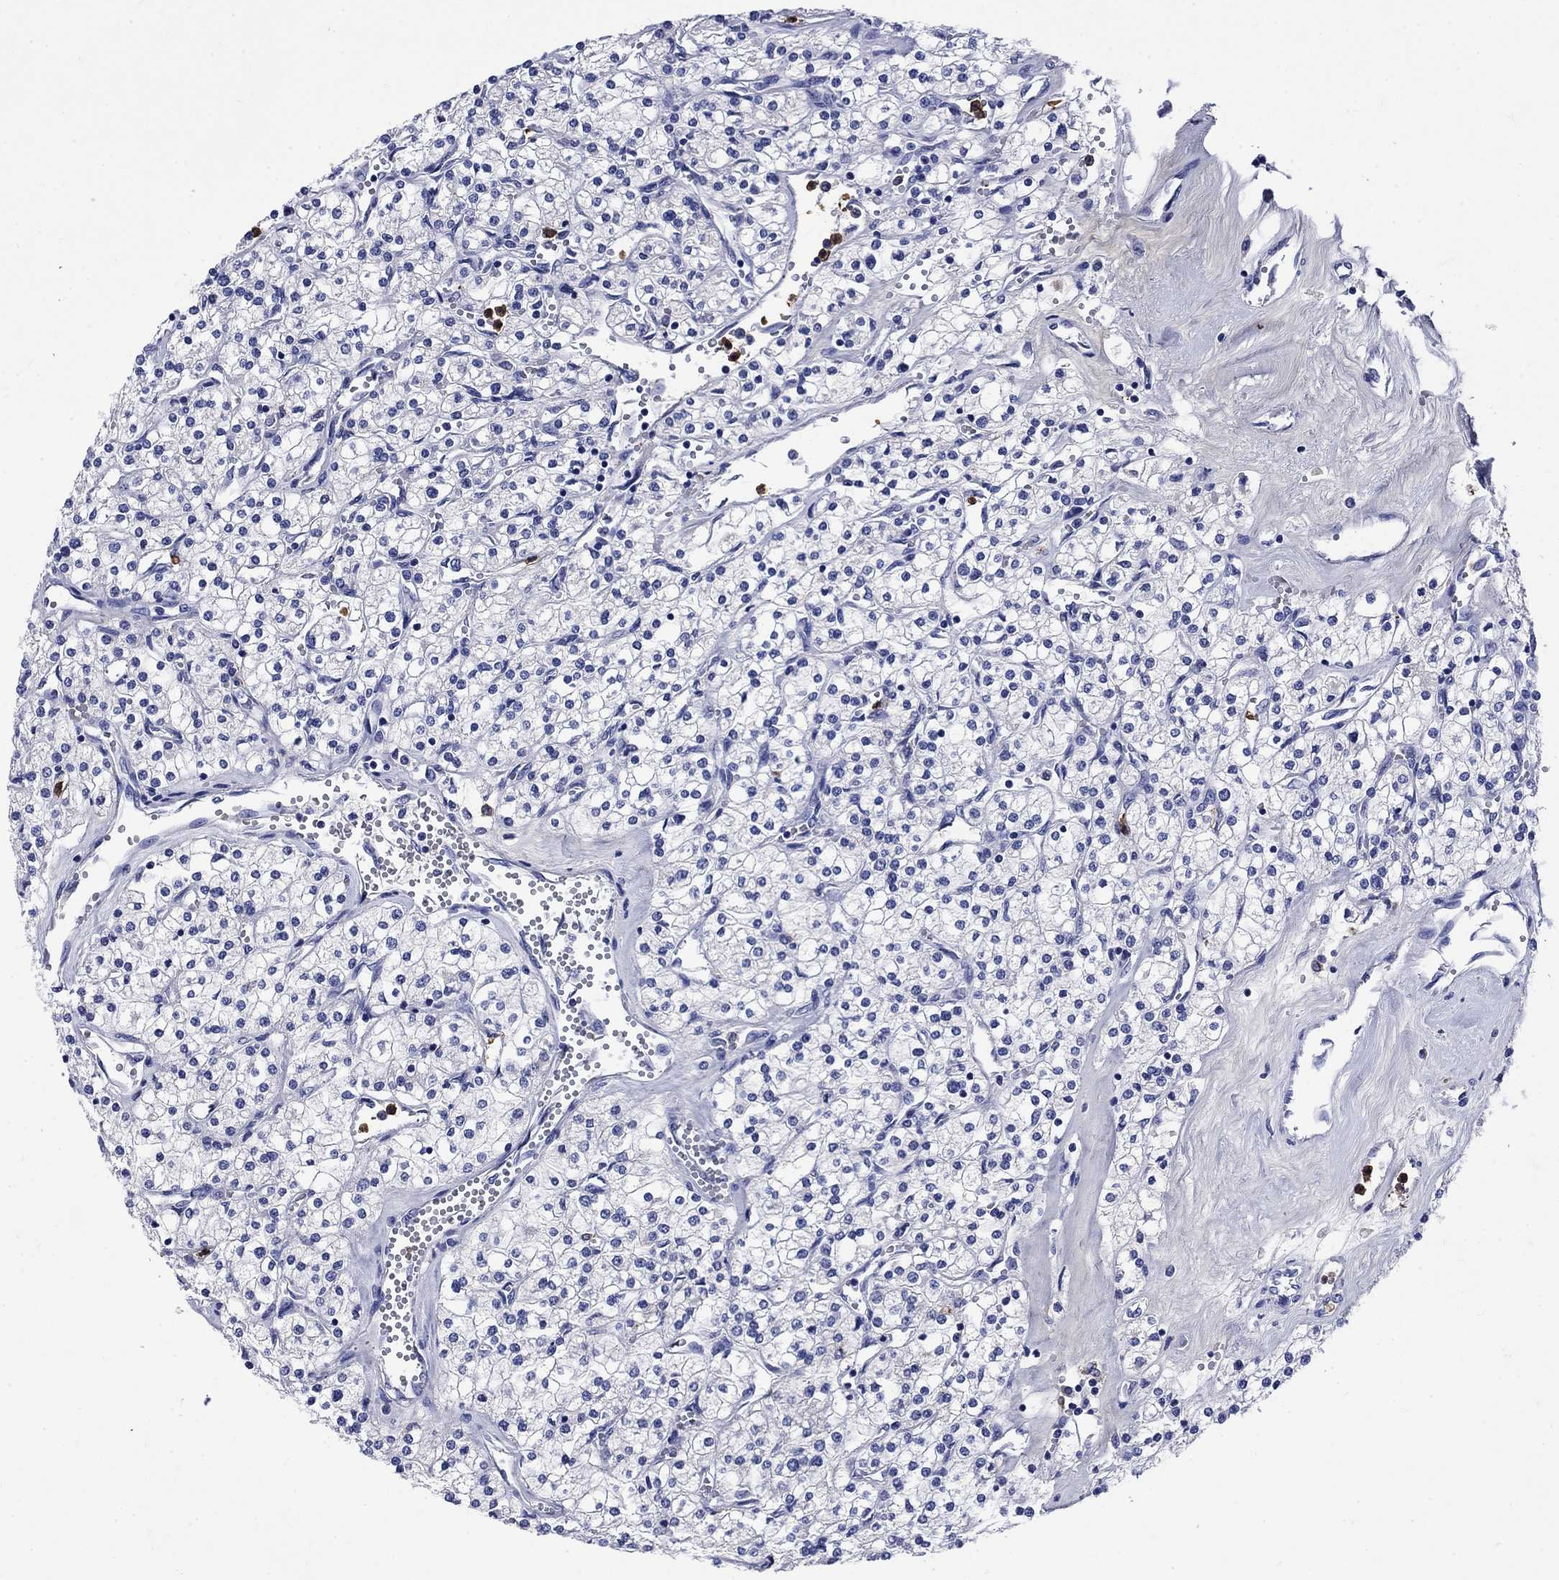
{"staining": {"intensity": "negative", "quantity": "none", "location": "none"}, "tissue": "renal cancer", "cell_type": "Tumor cells", "image_type": "cancer", "snomed": [{"axis": "morphology", "description": "Adenocarcinoma, NOS"}, {"axis": "topography", "description": "Kidney"}], "caption": "IHC of human renal adenocarcinoma displays no staining in tumor cells.", "gene": "TFR2", "patient": {"sex": "male", "age": 80}}